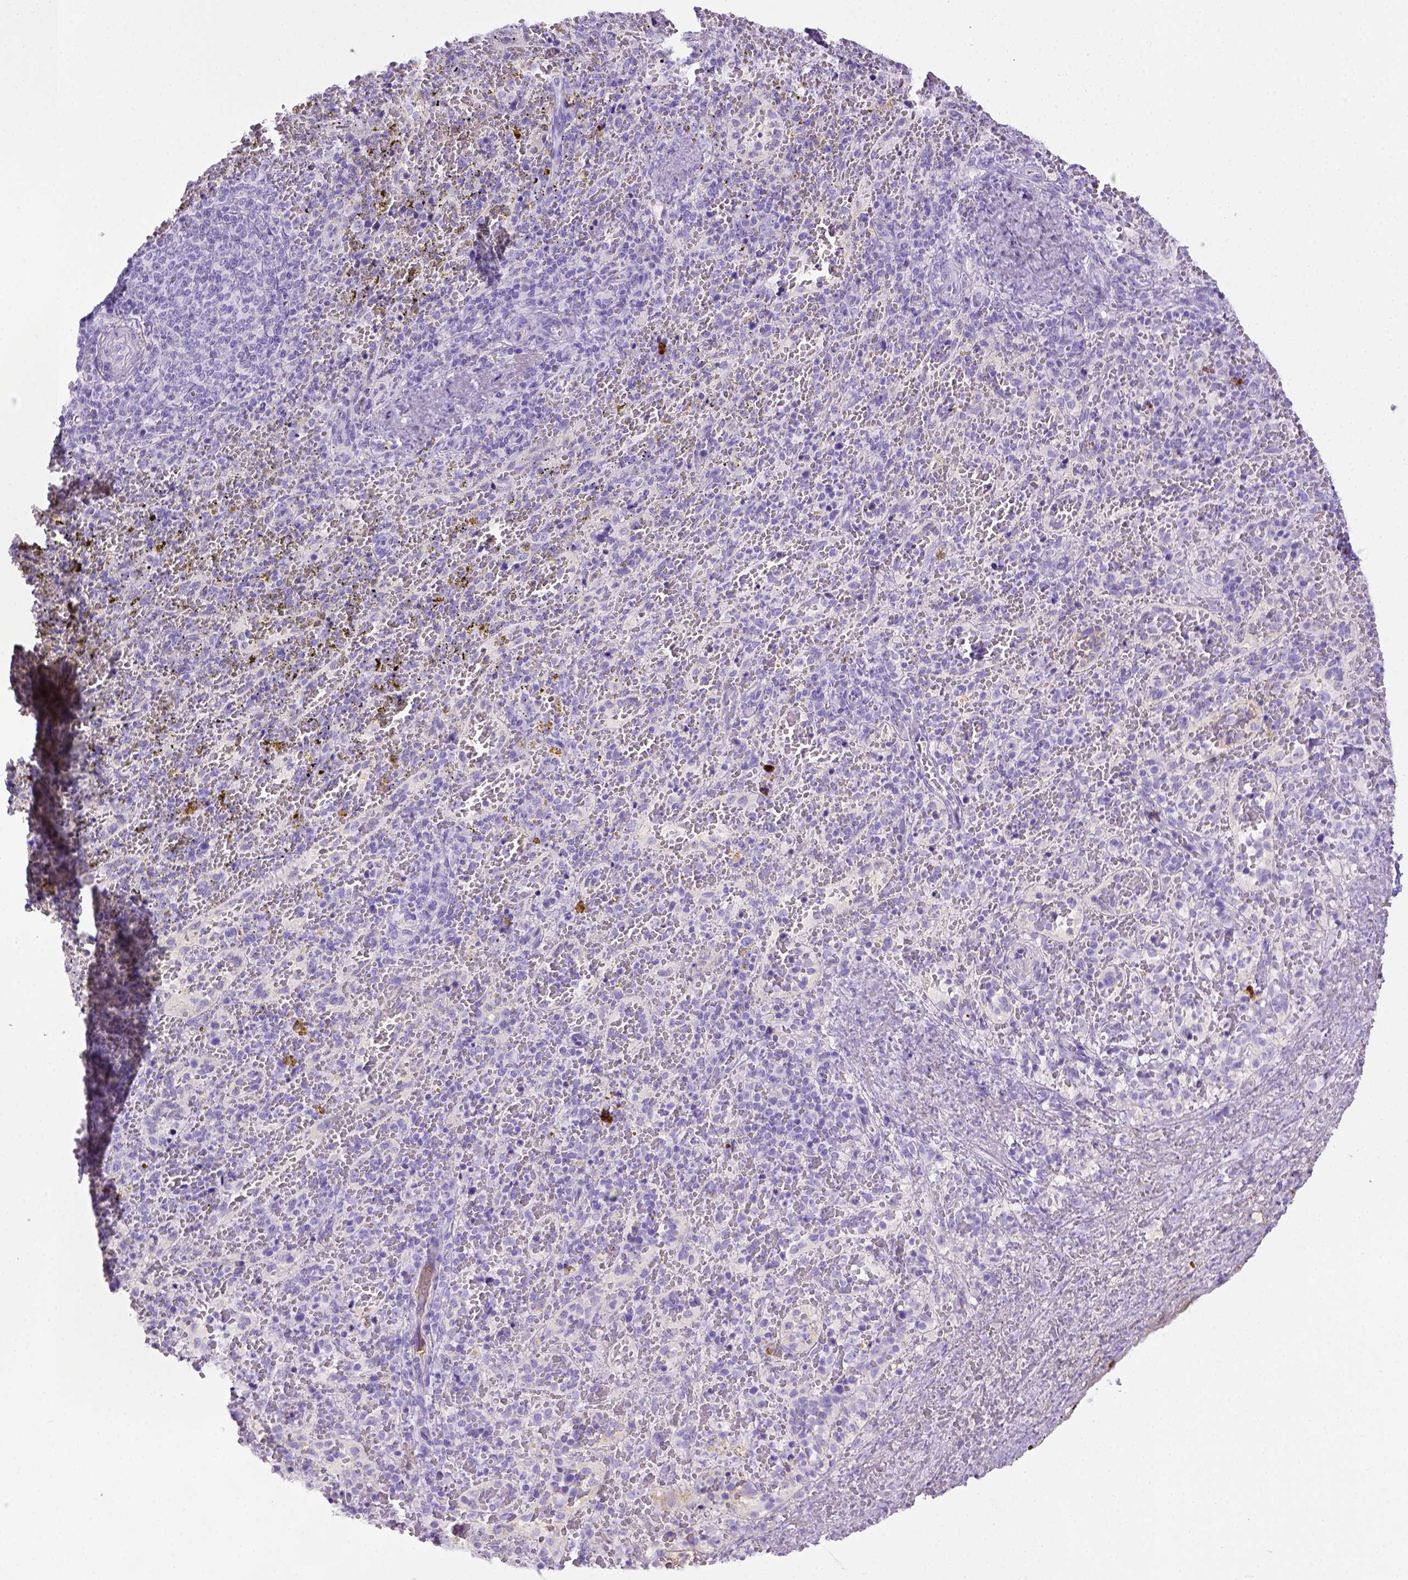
{"staining": {"intensity": "negative", "quantity": "none", "location": "none"}, "tissue": "spleen", "cell_type": "Cells in red pulp", "image_type": "normal", "snomed": [{"axis": "morphology", "description": "Normal tissue, NOS"}, {"axis": "topography", "description": "Spleen"}], "caption": "An immunohistochemistry image of benign spleen is shown. There is no staining in cells in red pulp of spleen. Nuclei are stained in blue.", "gene": "ITIH4", "patient": {"sex": "female", "age": 50}}